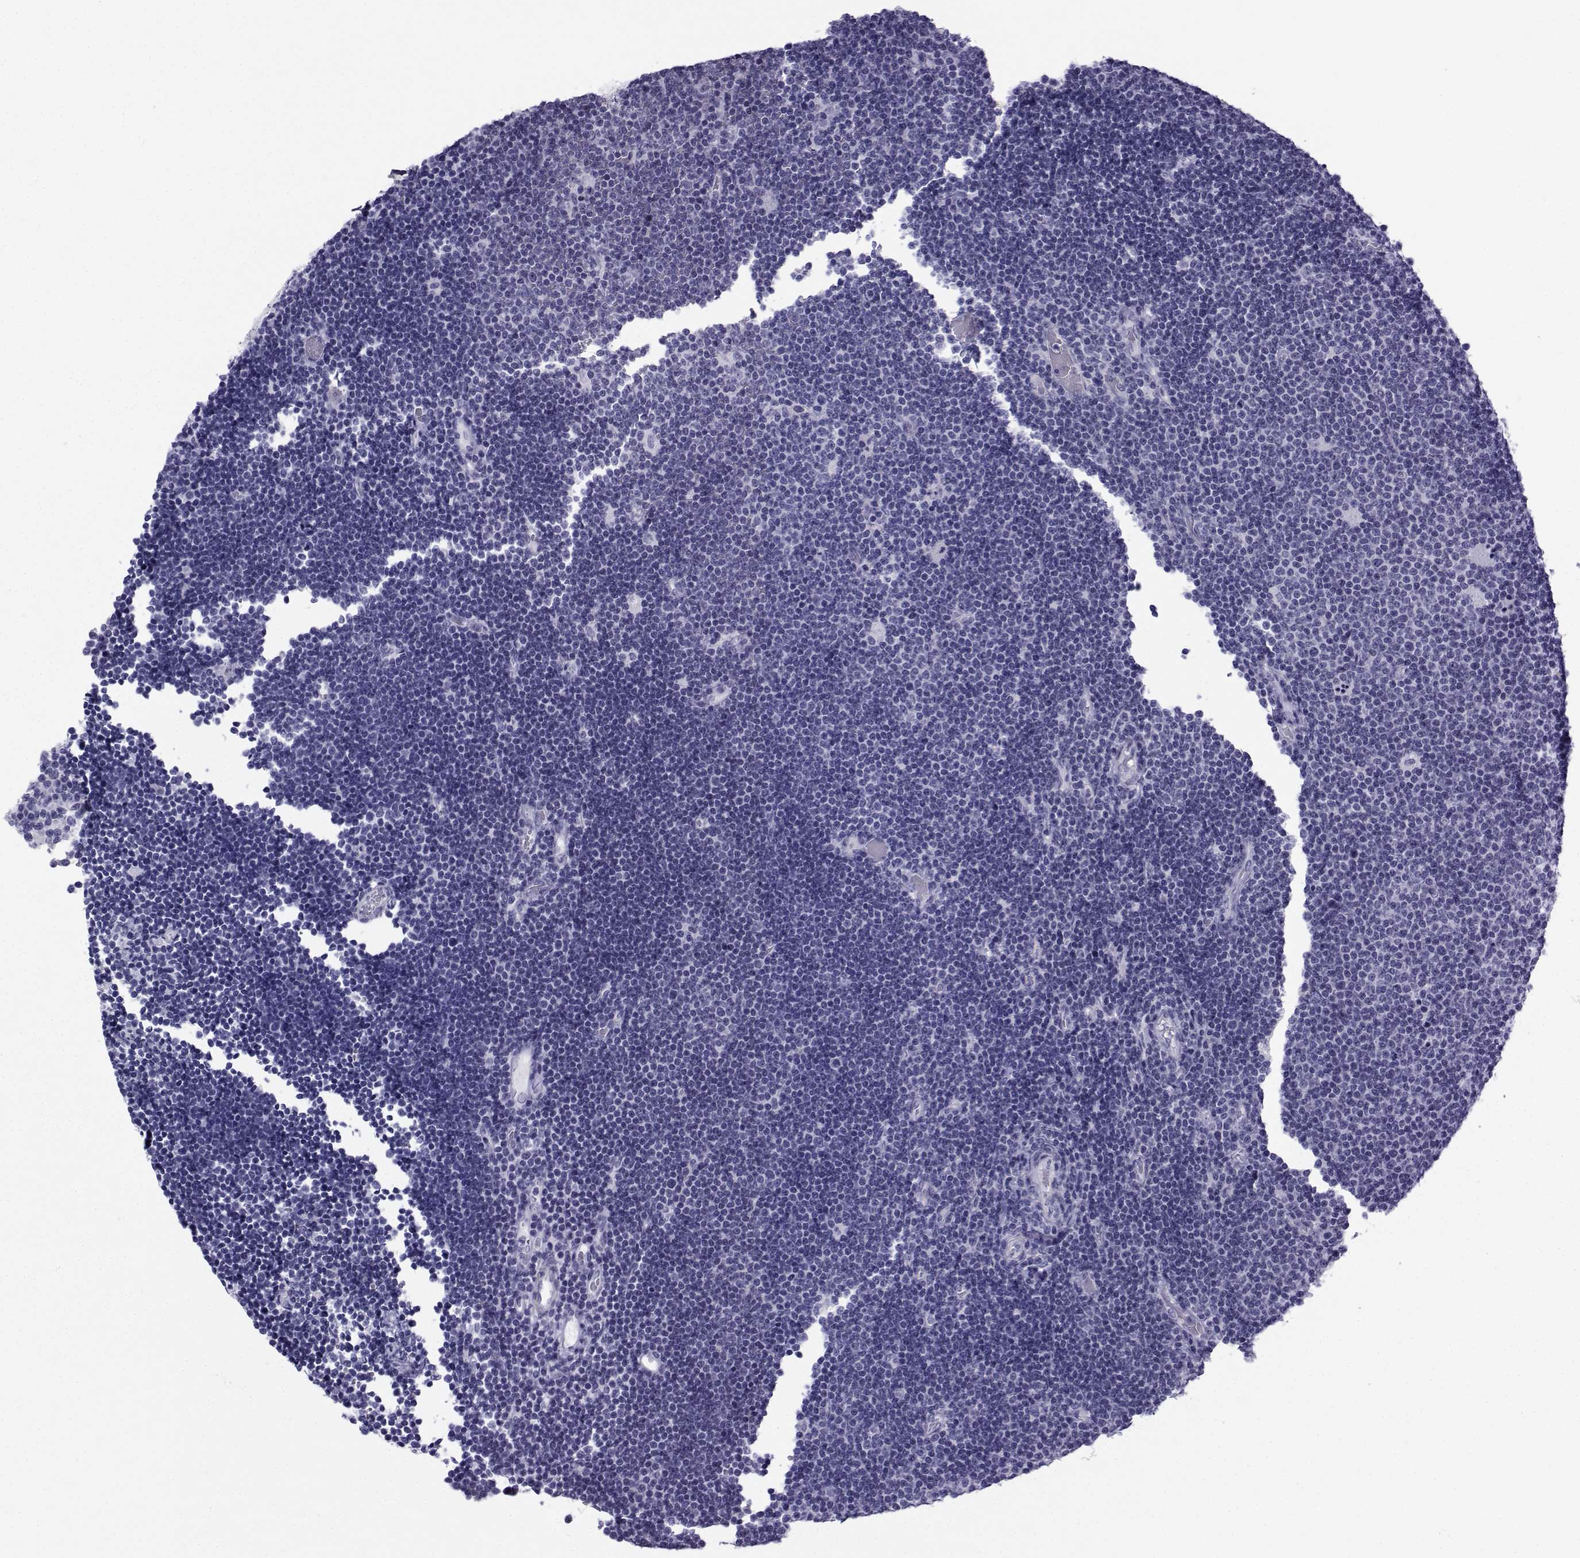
{"staining": {"intensity": "negative", "quantity": "none", "location": "none"}, "tissue": "lymphoma", "cell_type": "Tumor cells", "image_type": "cancer", "snomed": [{"axis": "morphology", "description": "Malignant lymphoma, non-Hodgkin's type, Low grade"}, {"axis": "topography", "description": "Brain"}], "caption": "Malignant lymphoma, non-Hodgkin's type (low-grade) was stained to show a protein in brown. There is no significant expression in tumor cells. (Immunohistochemistry, brightfield microscopy, high magnification).", "gene": "SPANXD", "patient": {"sex": "female", "age": 66}}